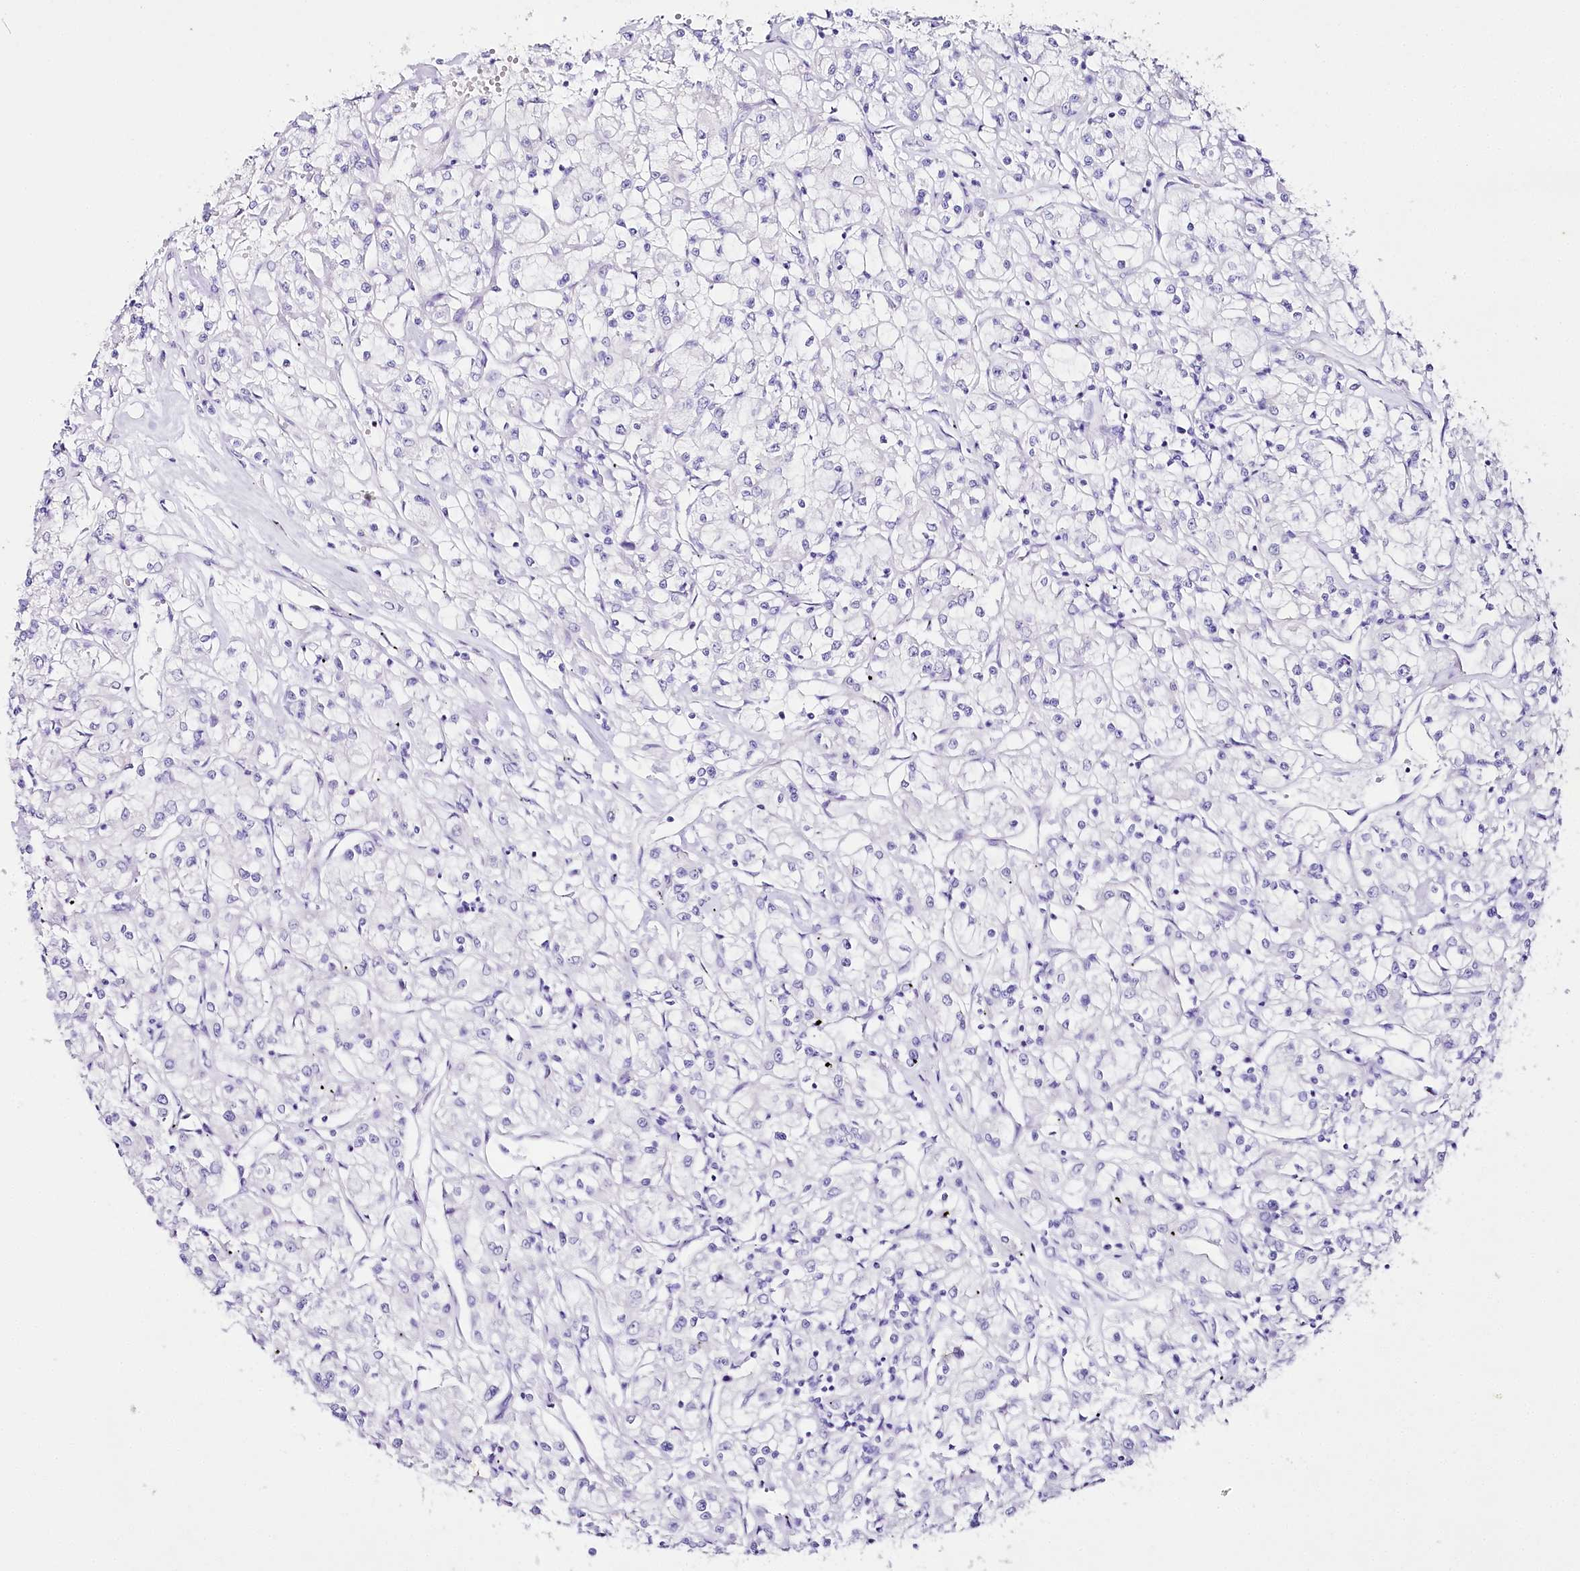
{"staining": {"intensity": "negative", "quantity": "none", "location": "none"}, "tissue": "renal cancer", "cell_type": "Tumor cells", "image_type": "cancer", "snomed": [{"axis": "morphology", "description": "Adenocarcinoma, NOS"}, {"axis": "topography", "description": "Kidney"}], "caption": "Tumor cells show no significant protein expression in renal adenocarcinoma.", "gene": "CSN3", "patient": {"sex": "female", "age": 59}}